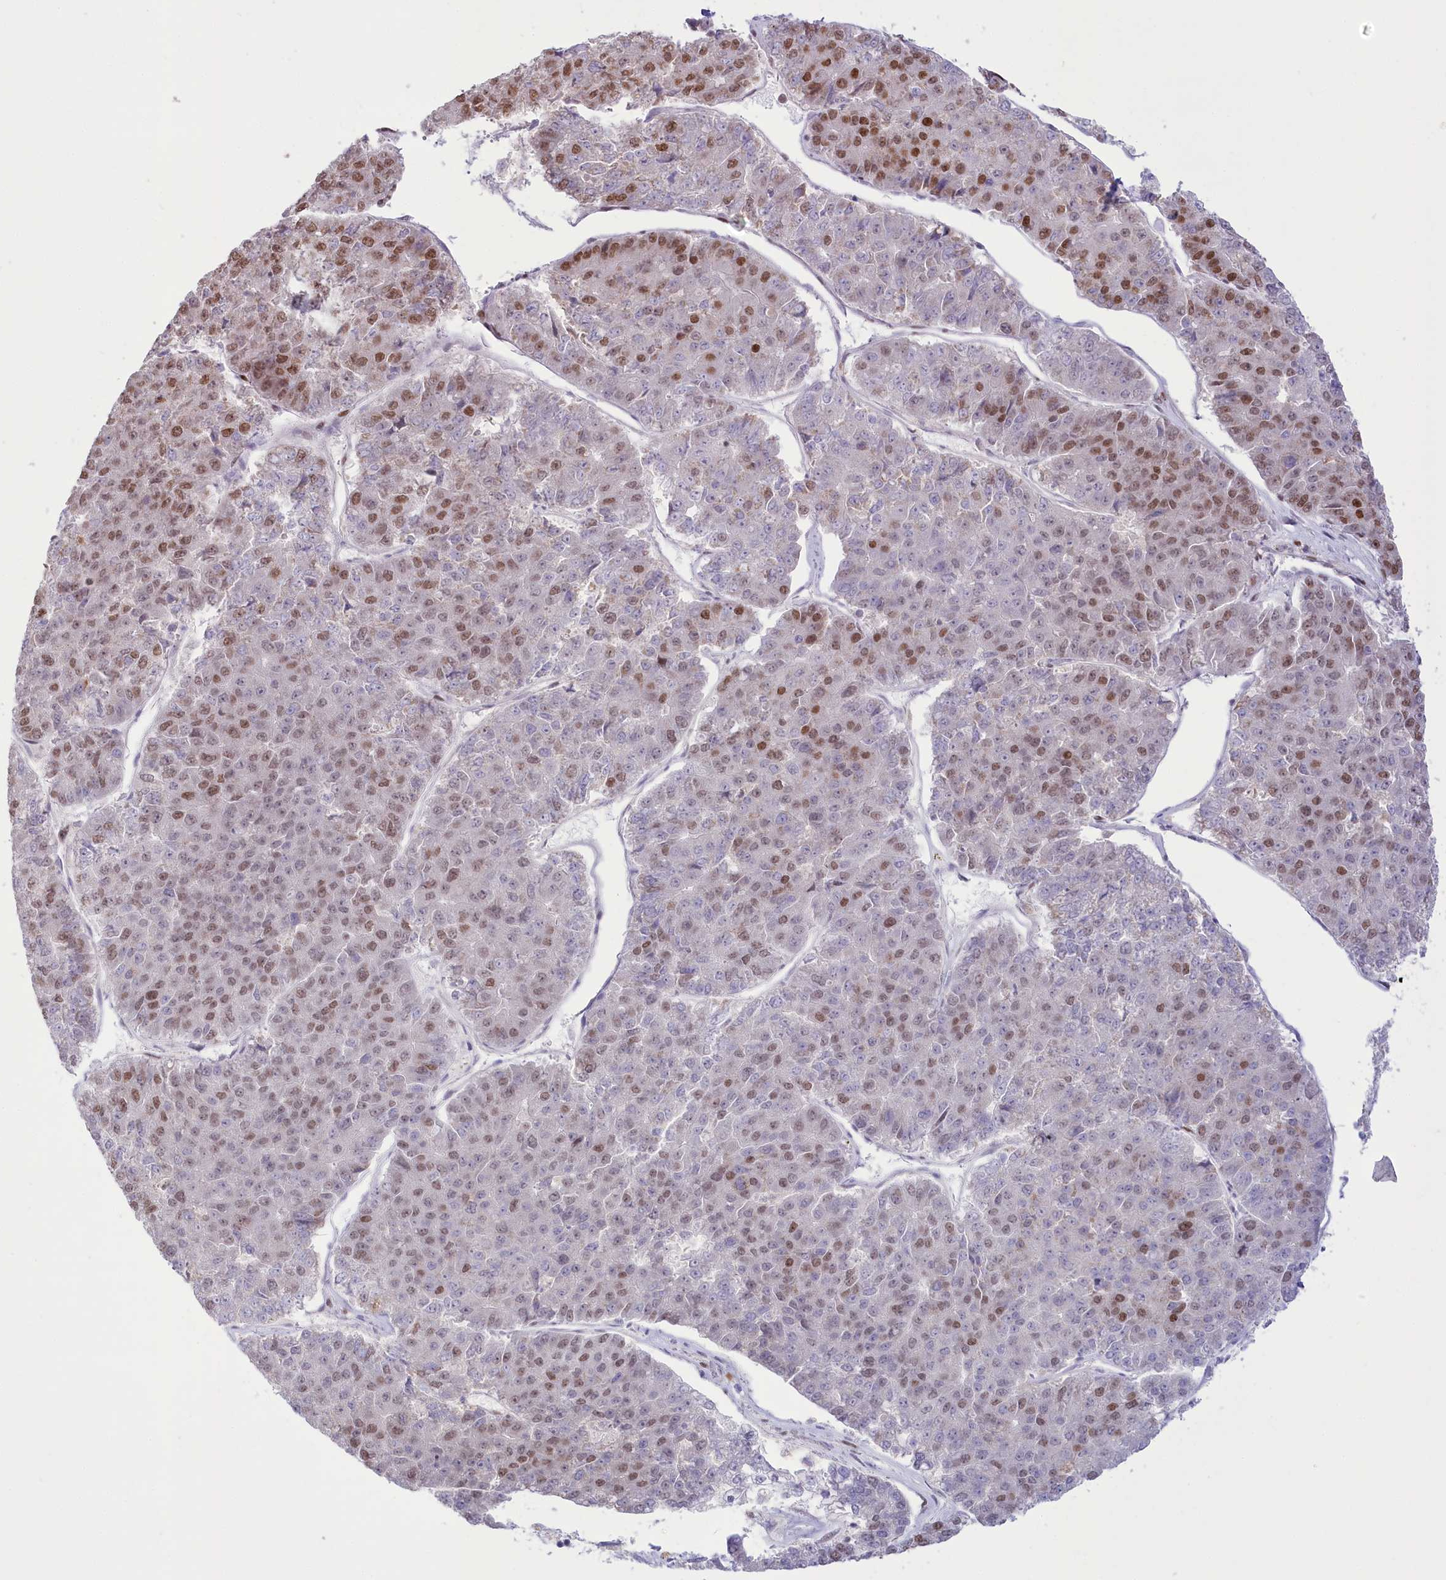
{"staining": {"intensity": "moderate", "quantity": "25%-75%", "location": "nuclear"}, "tissue": "pancreatic cancer", "cell_type": "Tumor cells", "image_type": "cancer", "snomed": [{"axis": "morphology", "description": "Adenocarcinoma, NOS"}, {"axis": "topography", "description": "Pancreas"}], "caption": "This is an image of immunohistochemistry (IHC) staining of pancreatic cancer (adenocarcinoma), which shows moderate positivity in the nuclear of tumor cells.", "gene": "PYURF", "patient": {"sex": "male", "age": 50}}